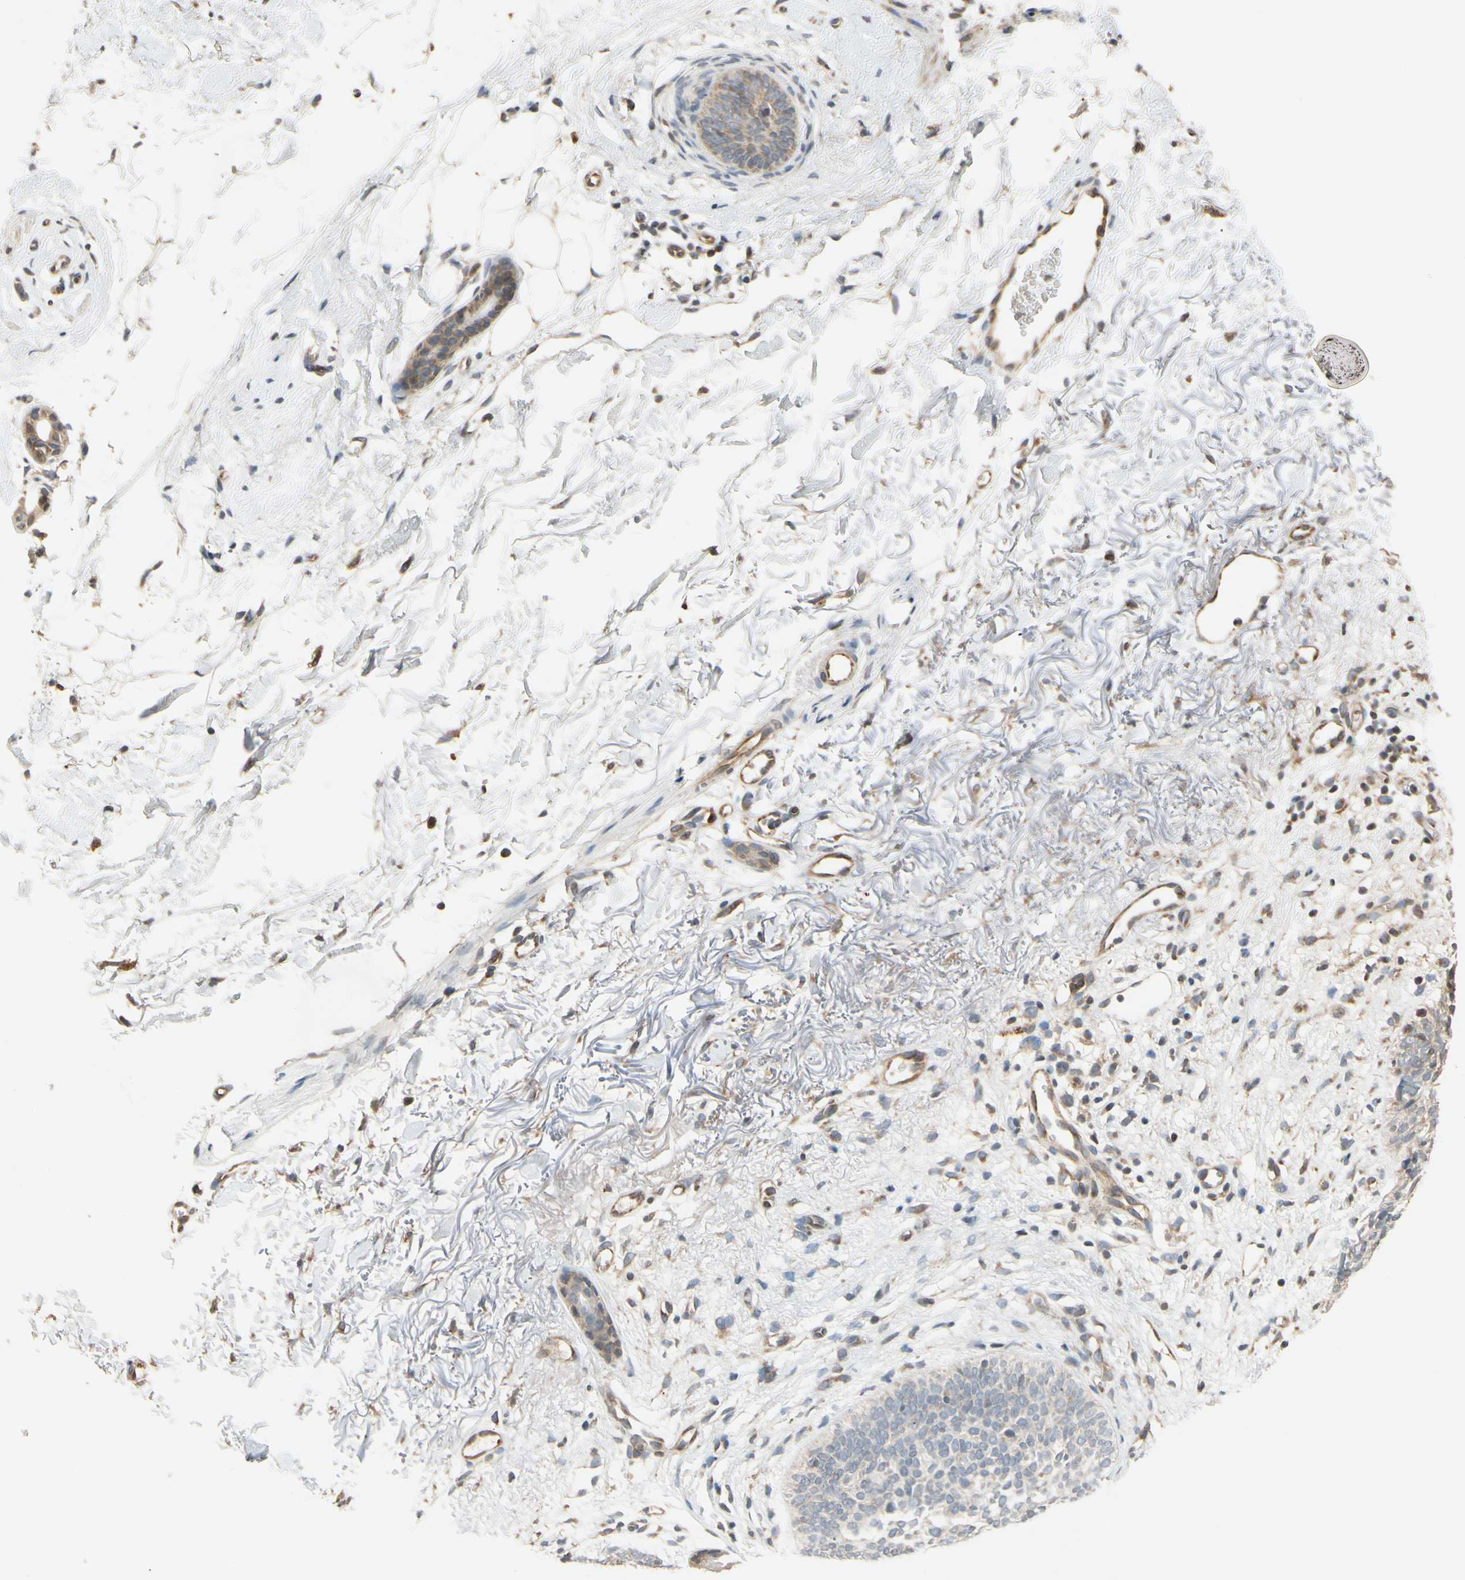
{"staining": {"intensity": "weak", "quantity": ">75%", "location": "cytoplasmic/membranous"}, "tissue": "skin cancer", "cell_type": "Tumor cells", "image_type": "cancer", "snomed": [{"axis": "morphology", "description": "Basal cell carcinoma"}, {"axis": "topography", "description": "Skin"}], "caption": "Tumor cells demonstrate low levels of weak cytoplasmic/membranous staining in approximately >75% of cells in human skin cancer. (Brightfield microscopy of DAB IHC at high magnification).", "gene": "ATP2C1", "patient": {"sex": "female", "age": 70}}